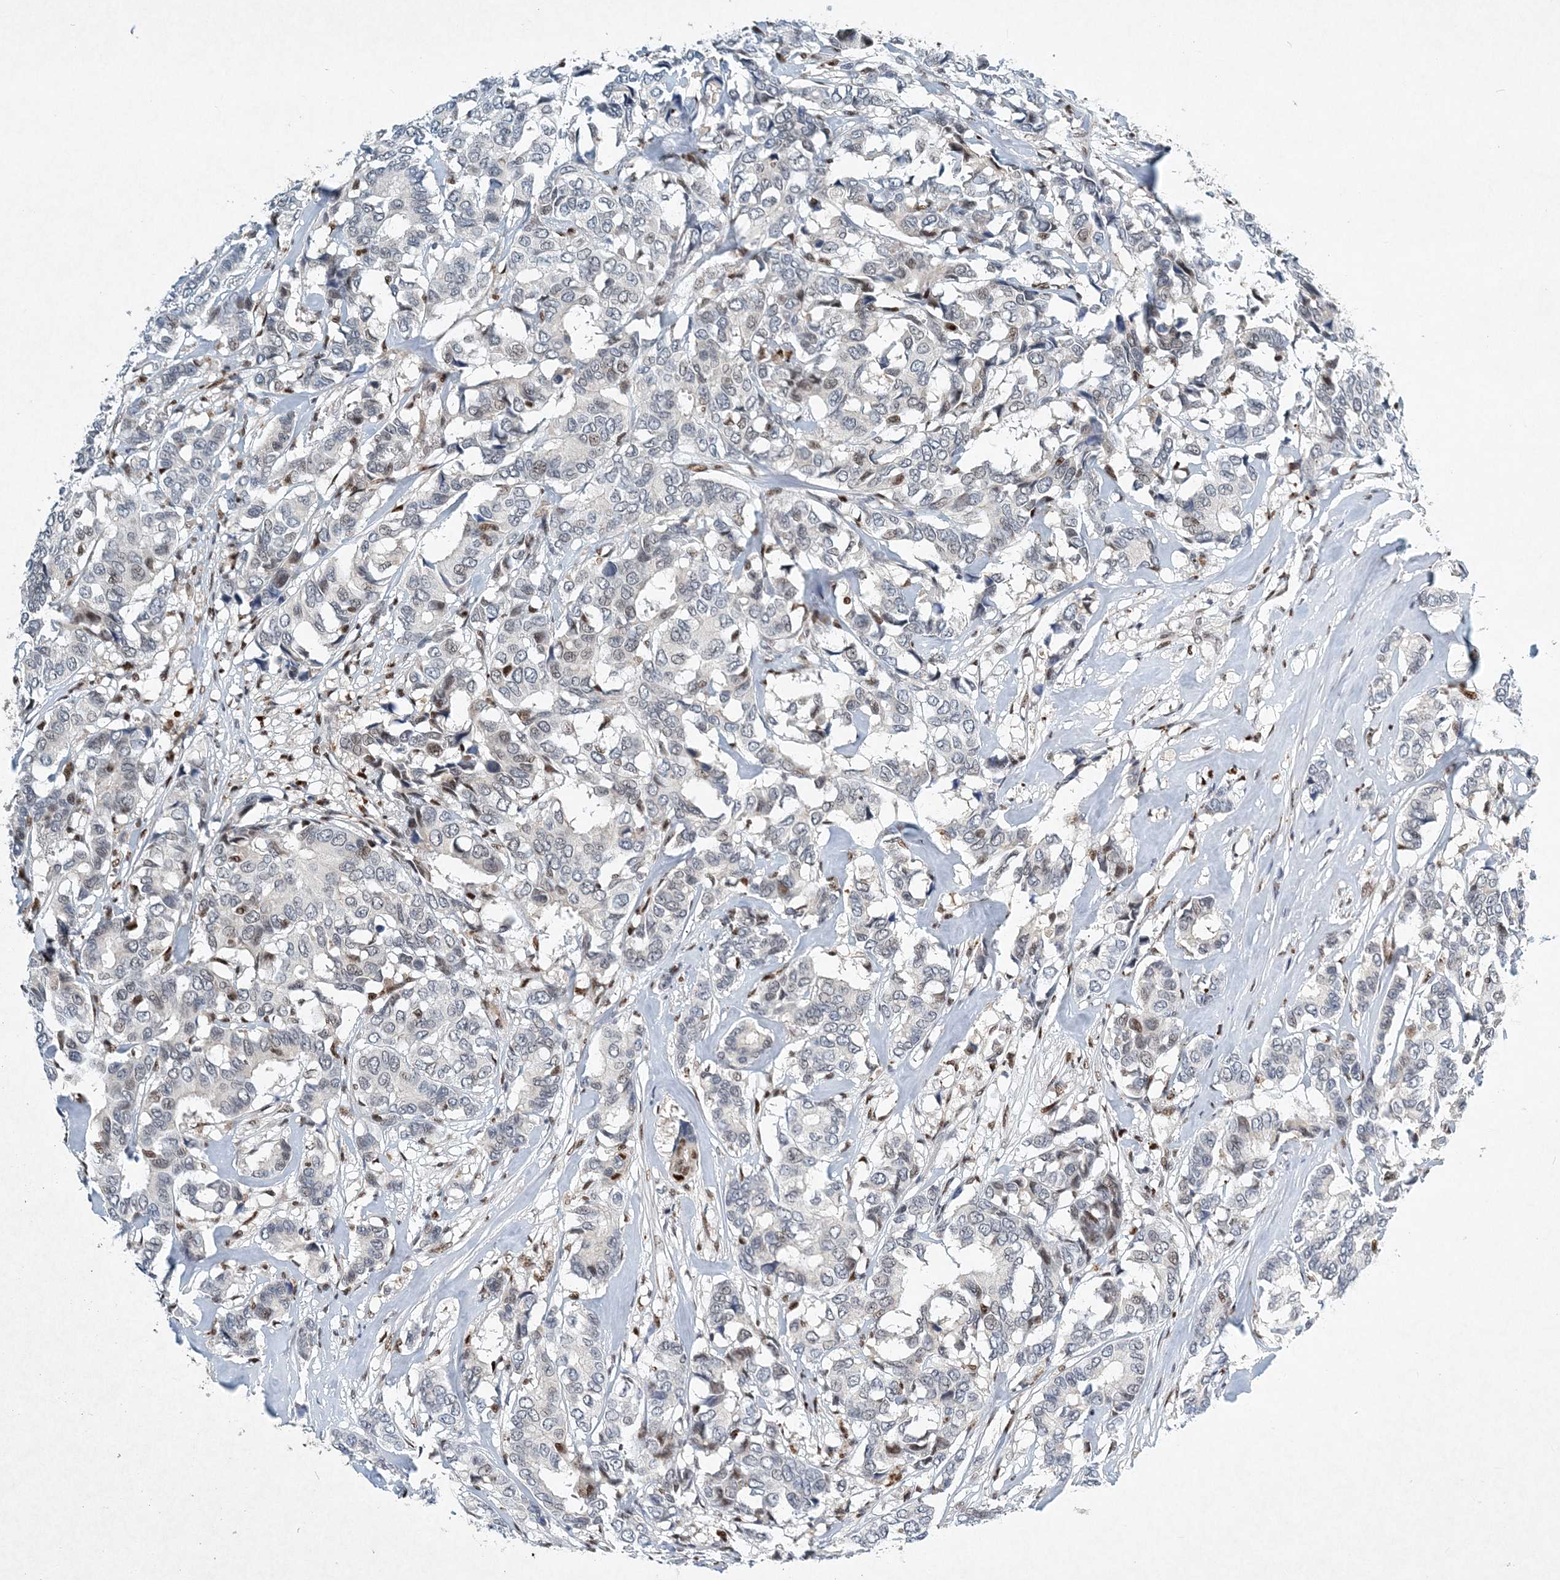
{"staining": {"intensity": "negative", "quantity": "none", "location": "none"}, "tissue": "breast cancer", "cell_type": "Tumor cells", "image_type": "cancer", "snomed": [{"axis": "morphology", "description": "Duct carcinoma"}, {"axis": "topography", "description": "Breast"}], "caption": "An IHC photomicrograph of invasive ductal carcinoma (breast) is shown. There is no staining in tumor cells of invasive ductal carcinoma (breast).", "gene": "KPNA4", "patient": {"sex": "female", "age": 87}}